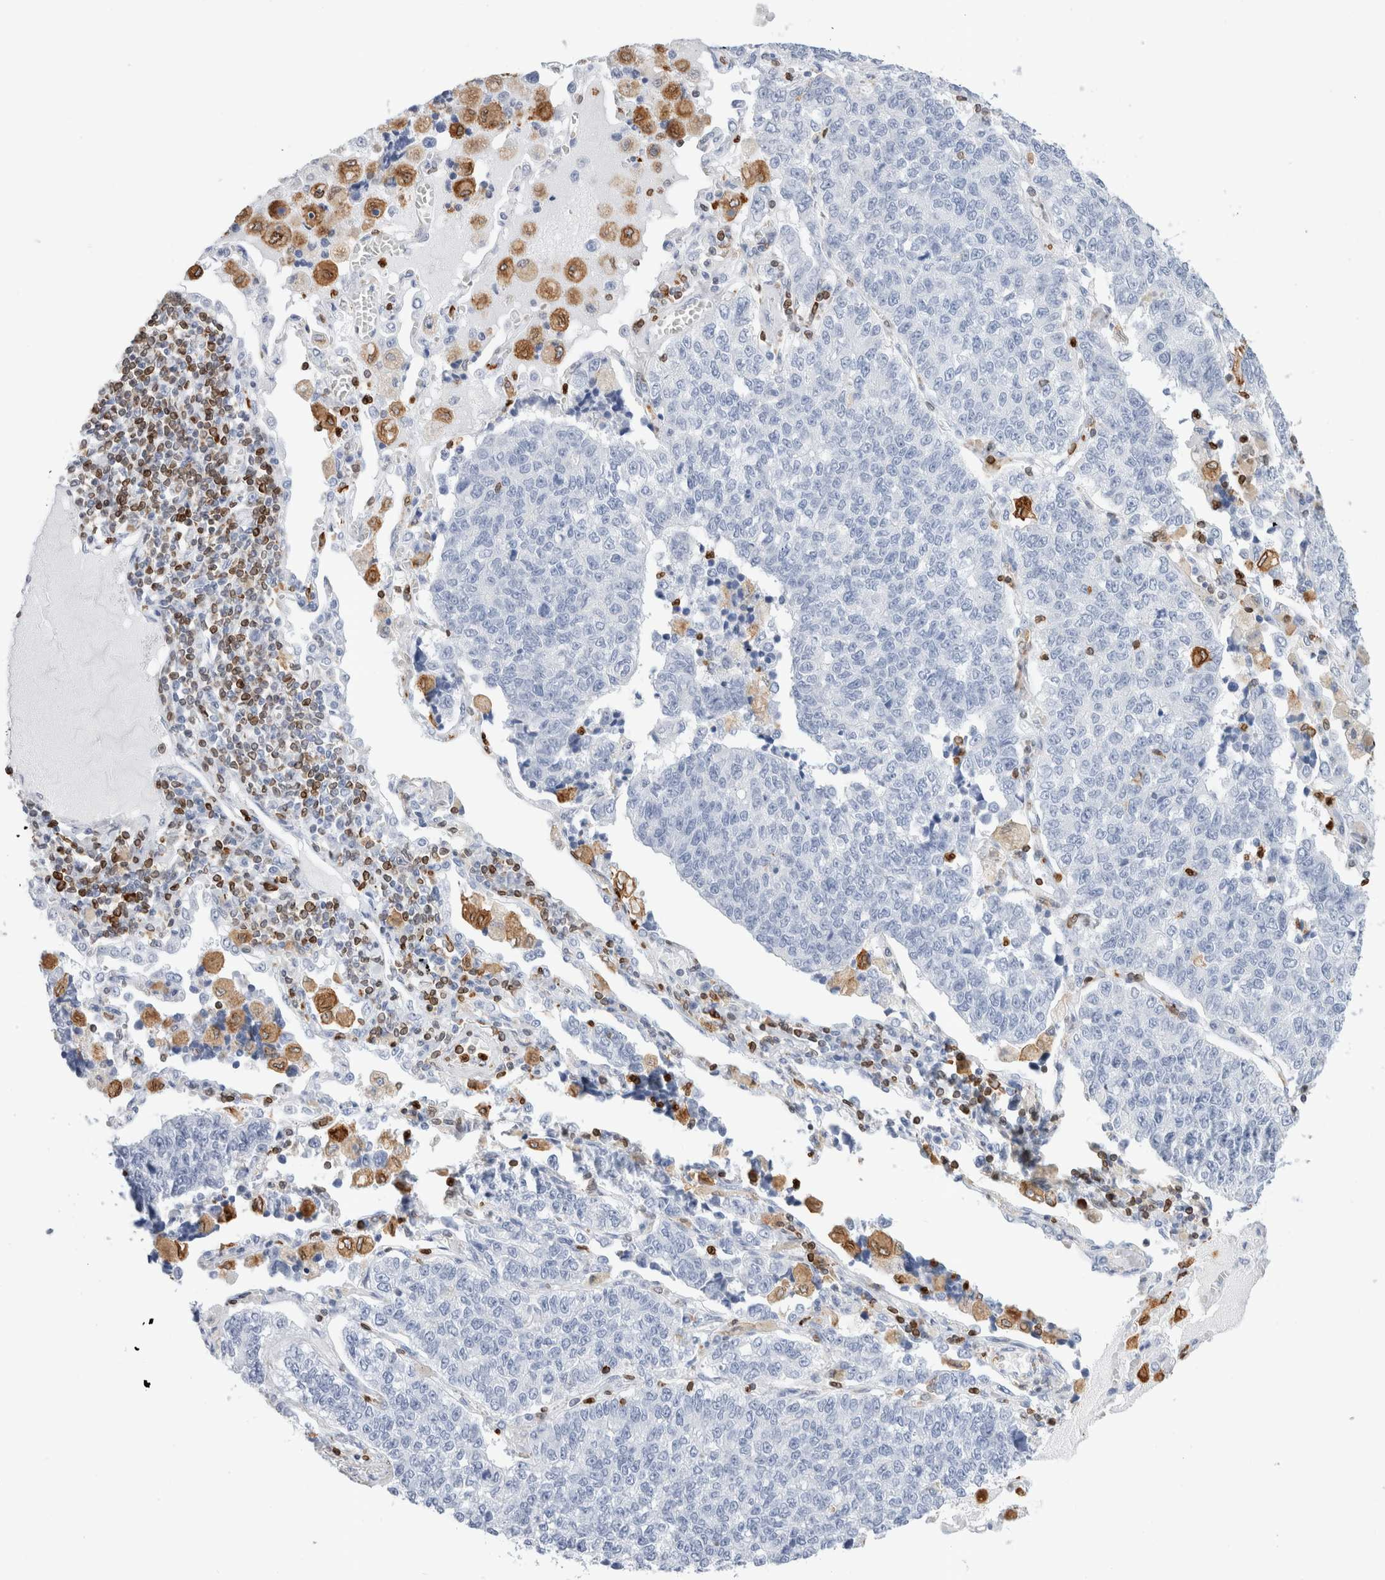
{"staining": {"intensity": "negative", "quantity": "none", "location": "none"}, "tissue": "lung cancer", "cell_type": "Tumor cells", "image_type": "cancer", "snomed": [{"axis": "morphology", "description": "Adenocarcinoma, NOS"}, {"axis": "topography", "description": "Lung"}], "caption": "There is no significant expression in tumor cells of lung adenocarcinoma.", "gene": "ALOX5AP", "patient": {"sex": "male", "age": 49}}